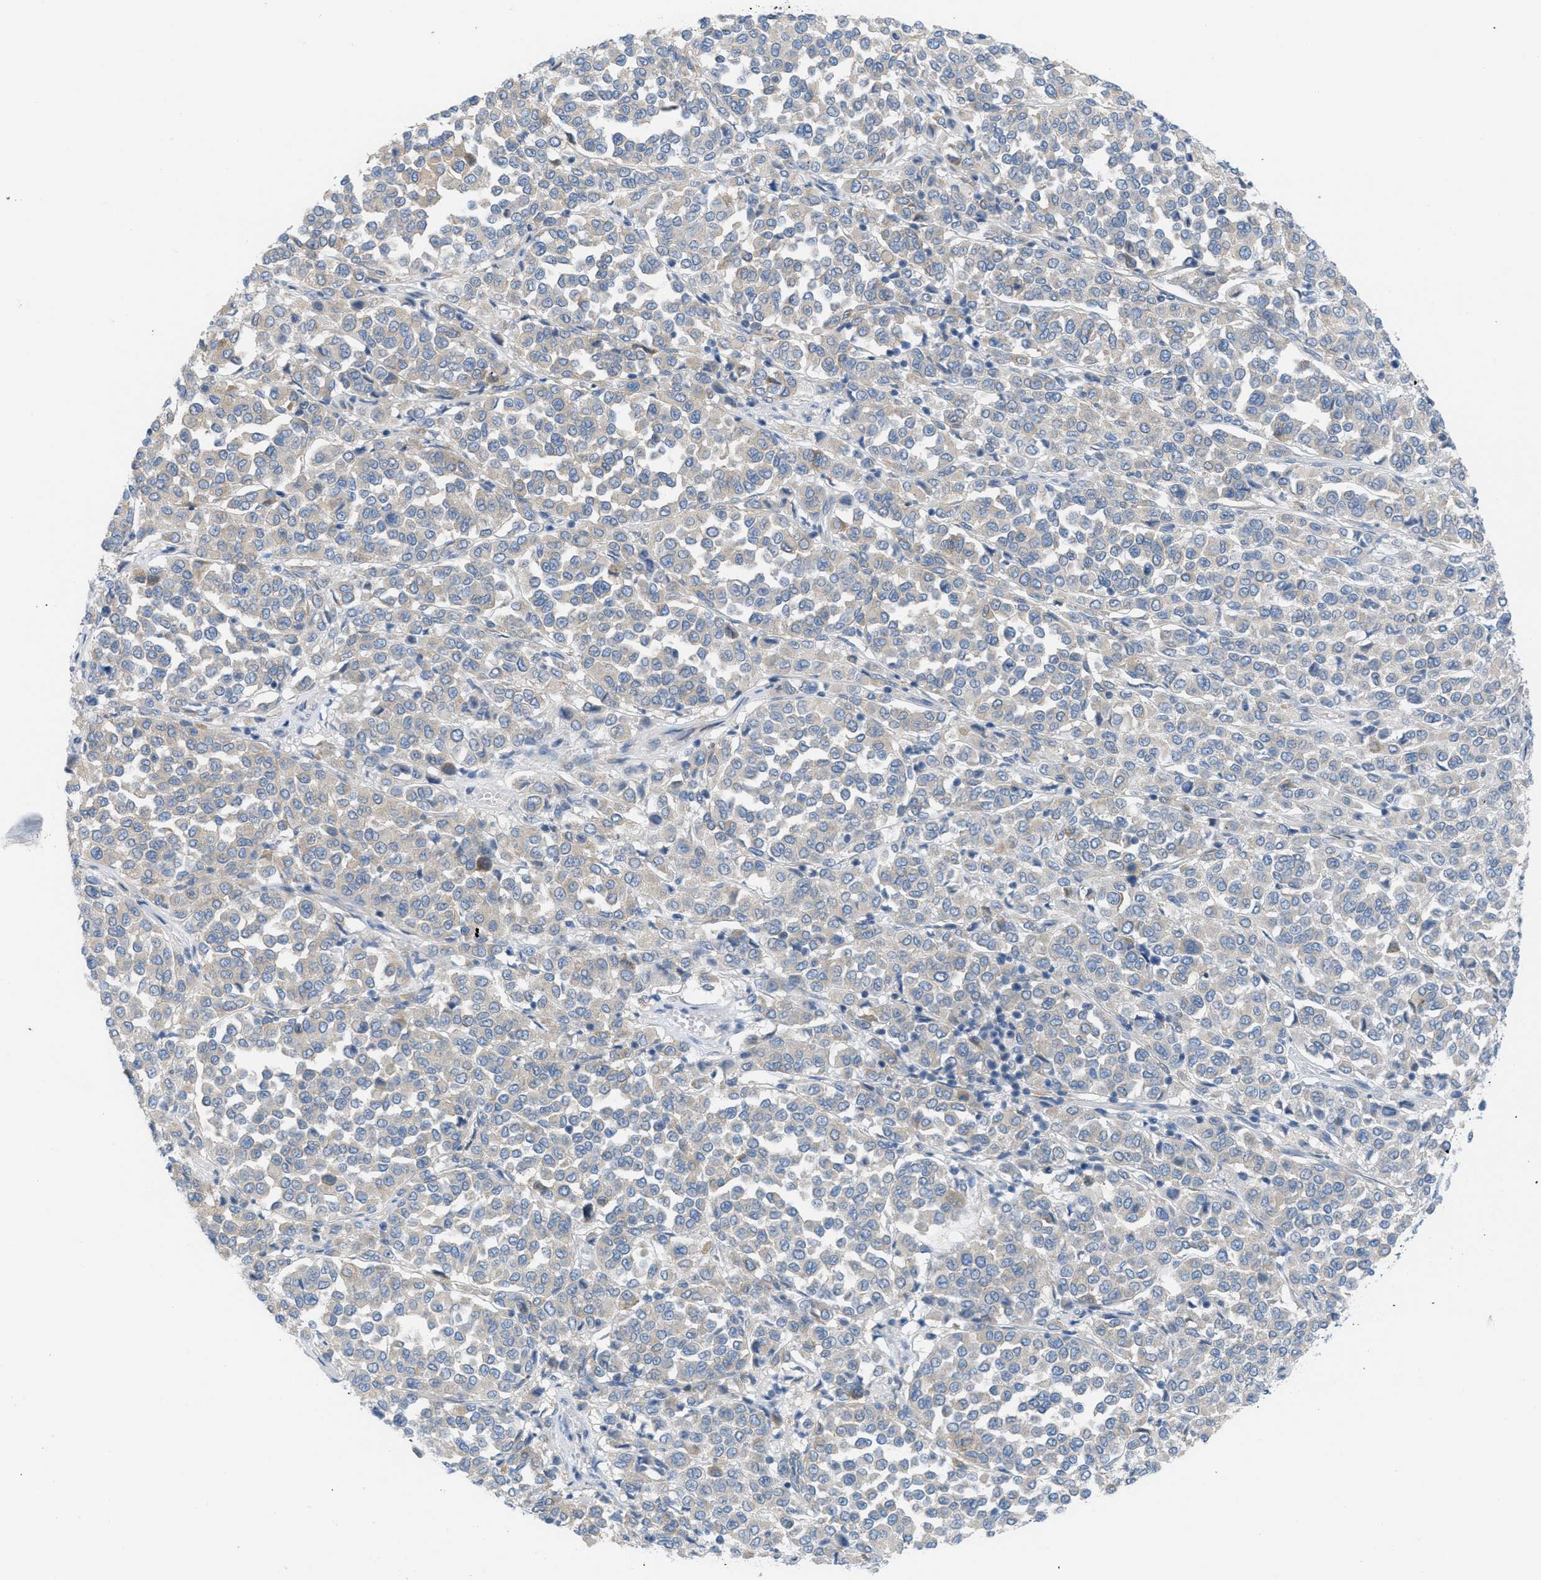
{"staining": {"intensity": "weak", "quantity": ">75%", "location": "cytoplasmic/membranous"}, "tissue": "melanoma", "cell_type": "Tumor cells", "image_type": "cancer", "snomed": [{"axis": "morphology", "description": "Malignant melanoma, Metastatic site"}, {"axis": "topography", "description": "Pancreas"}], "caption": "Human melanoma stained with a brown dye demonstrates weak cytoplasmic/membranous positive expression in about >75% of tumor cells.", "gene": "ASGR1", "patient": {"sex": "female", "age": 30}}